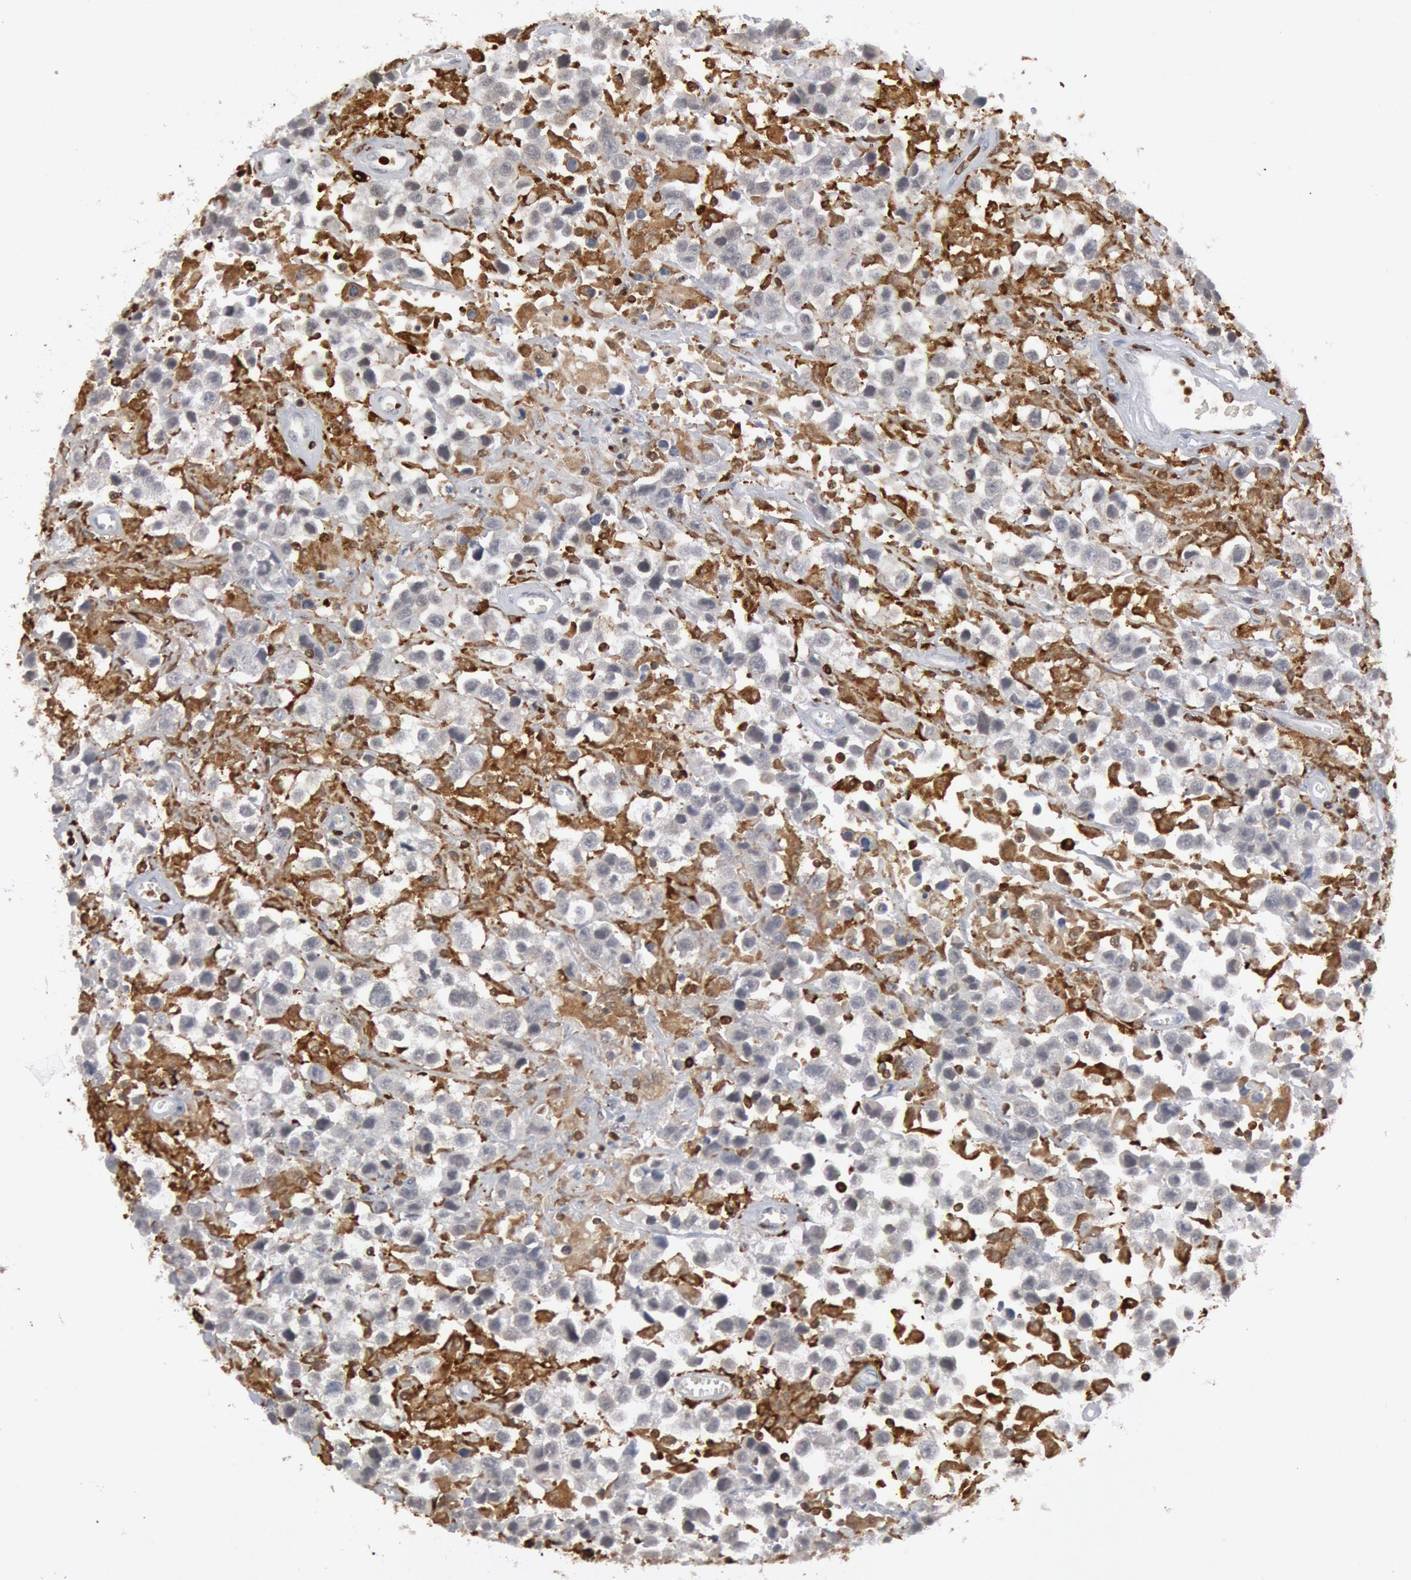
{"staining": {"intensity": "weak", "quantity": ">75%", "location": "cytoplasmic/membranous"}, "tissue": "testis cancer", "cell_type": "Tumor cells", "image_type": "cancer", "snomed": [{"axis": "morphology", "description": "Seminoma, NOS"}, {"axis": "topography", "description": "Testis"}], "caption": "A histopathology image of testis cancer (seminoma) stained for a protein demonstrates weak cytoplasmic/membranous brown staining in tumor cells. (brown staining indicates protein expression, while blue staining denotes nuclei).", "gene": "PTPN6", "patient": {"sex": "male", "age": 43}}